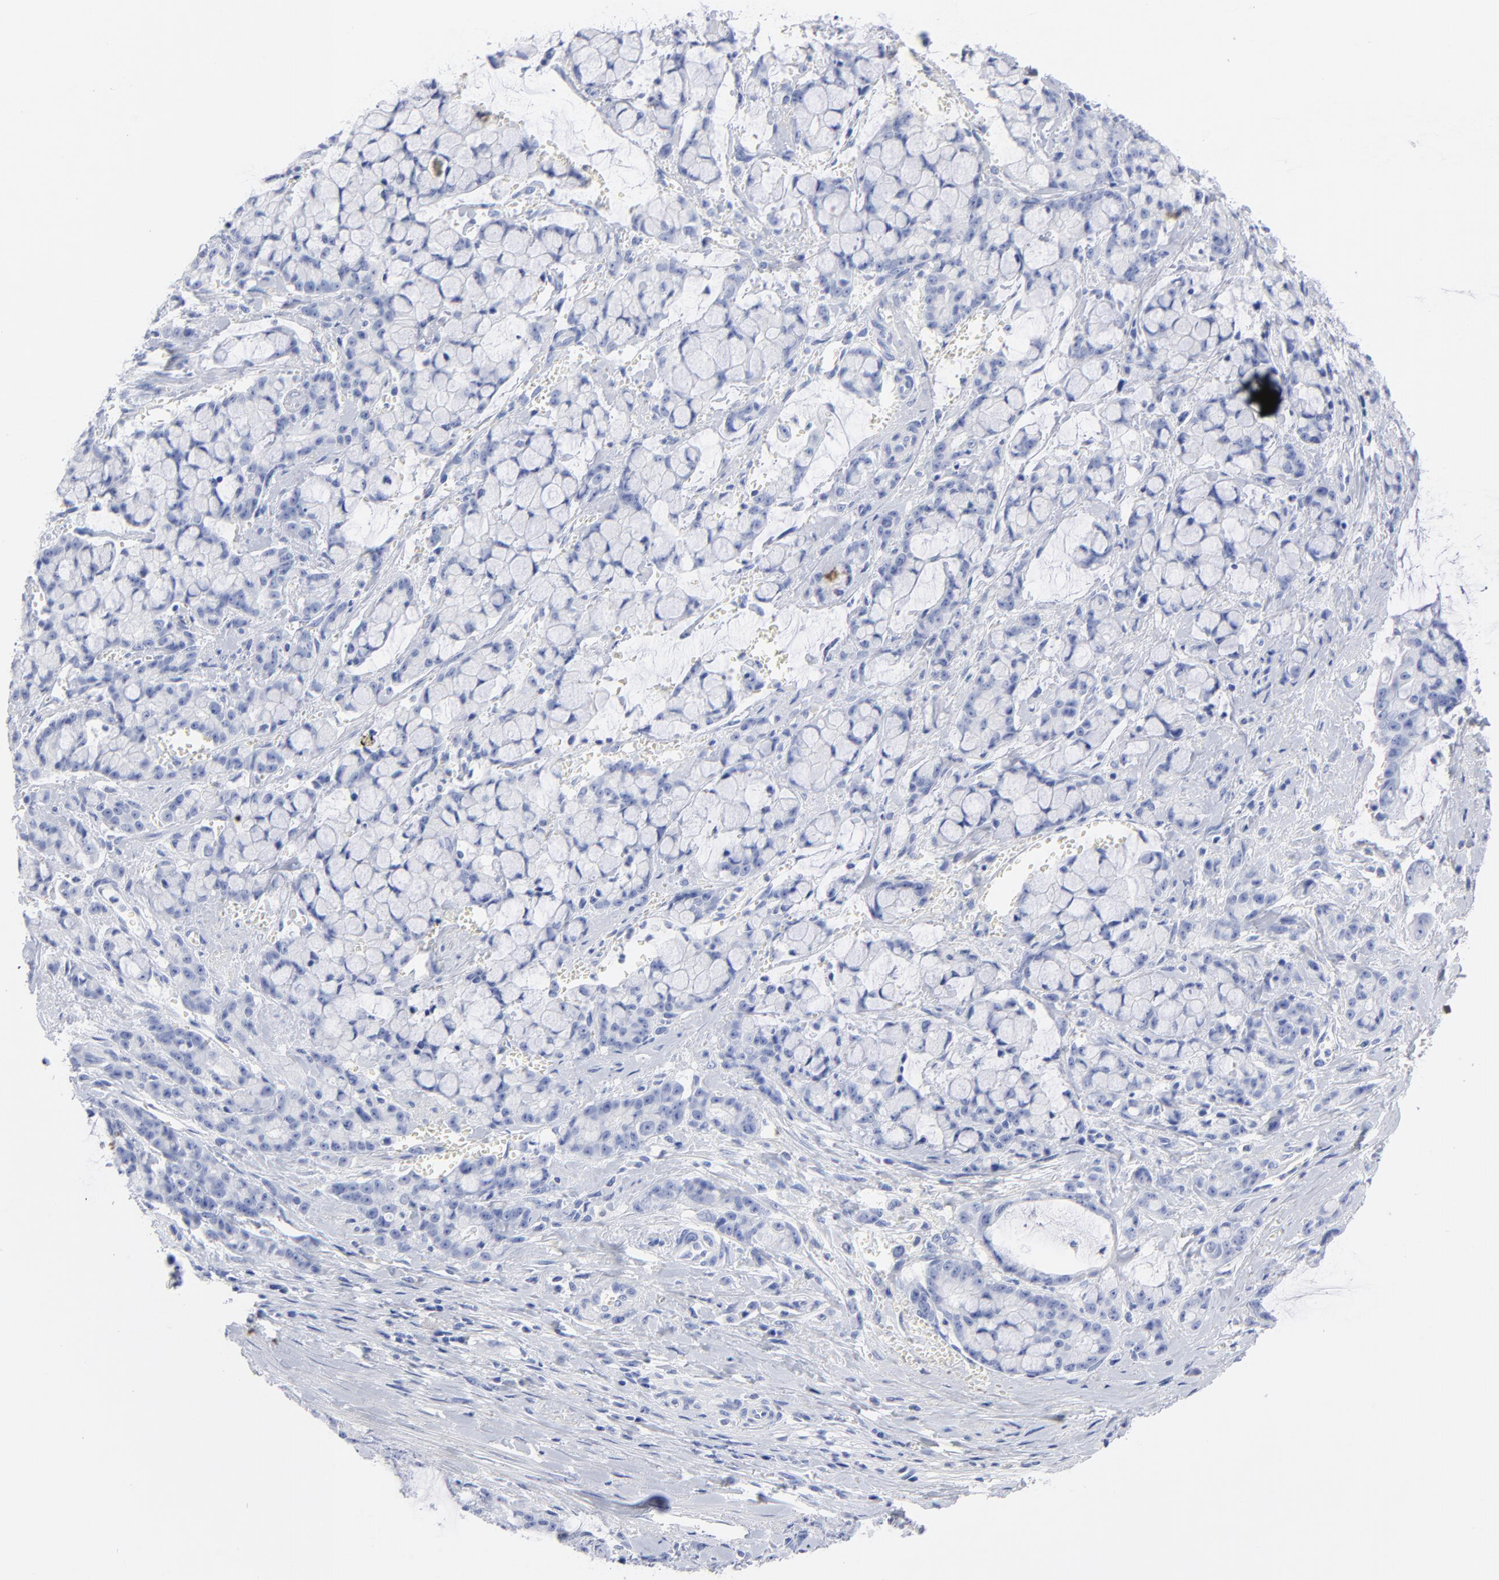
{"staining": {"intensity": "negative", "quantity": "none", "location": "none"}, "tissue": "pancreatic cancer", "cell_type": "Tumor cells", "image_type": "cancer", "snomed": [{"axis": "morphology", "description": "Adenocarcinoma, NOS"}, {"axis": "topography", "description": "Pancreas"}], "caption": "A photomicrograph of human pancreatic cancer (adenocarcinoma) is negative for staining in tumor cells.", "gene": "ACY1", "patient": {"sex": "female", "age": 73}}